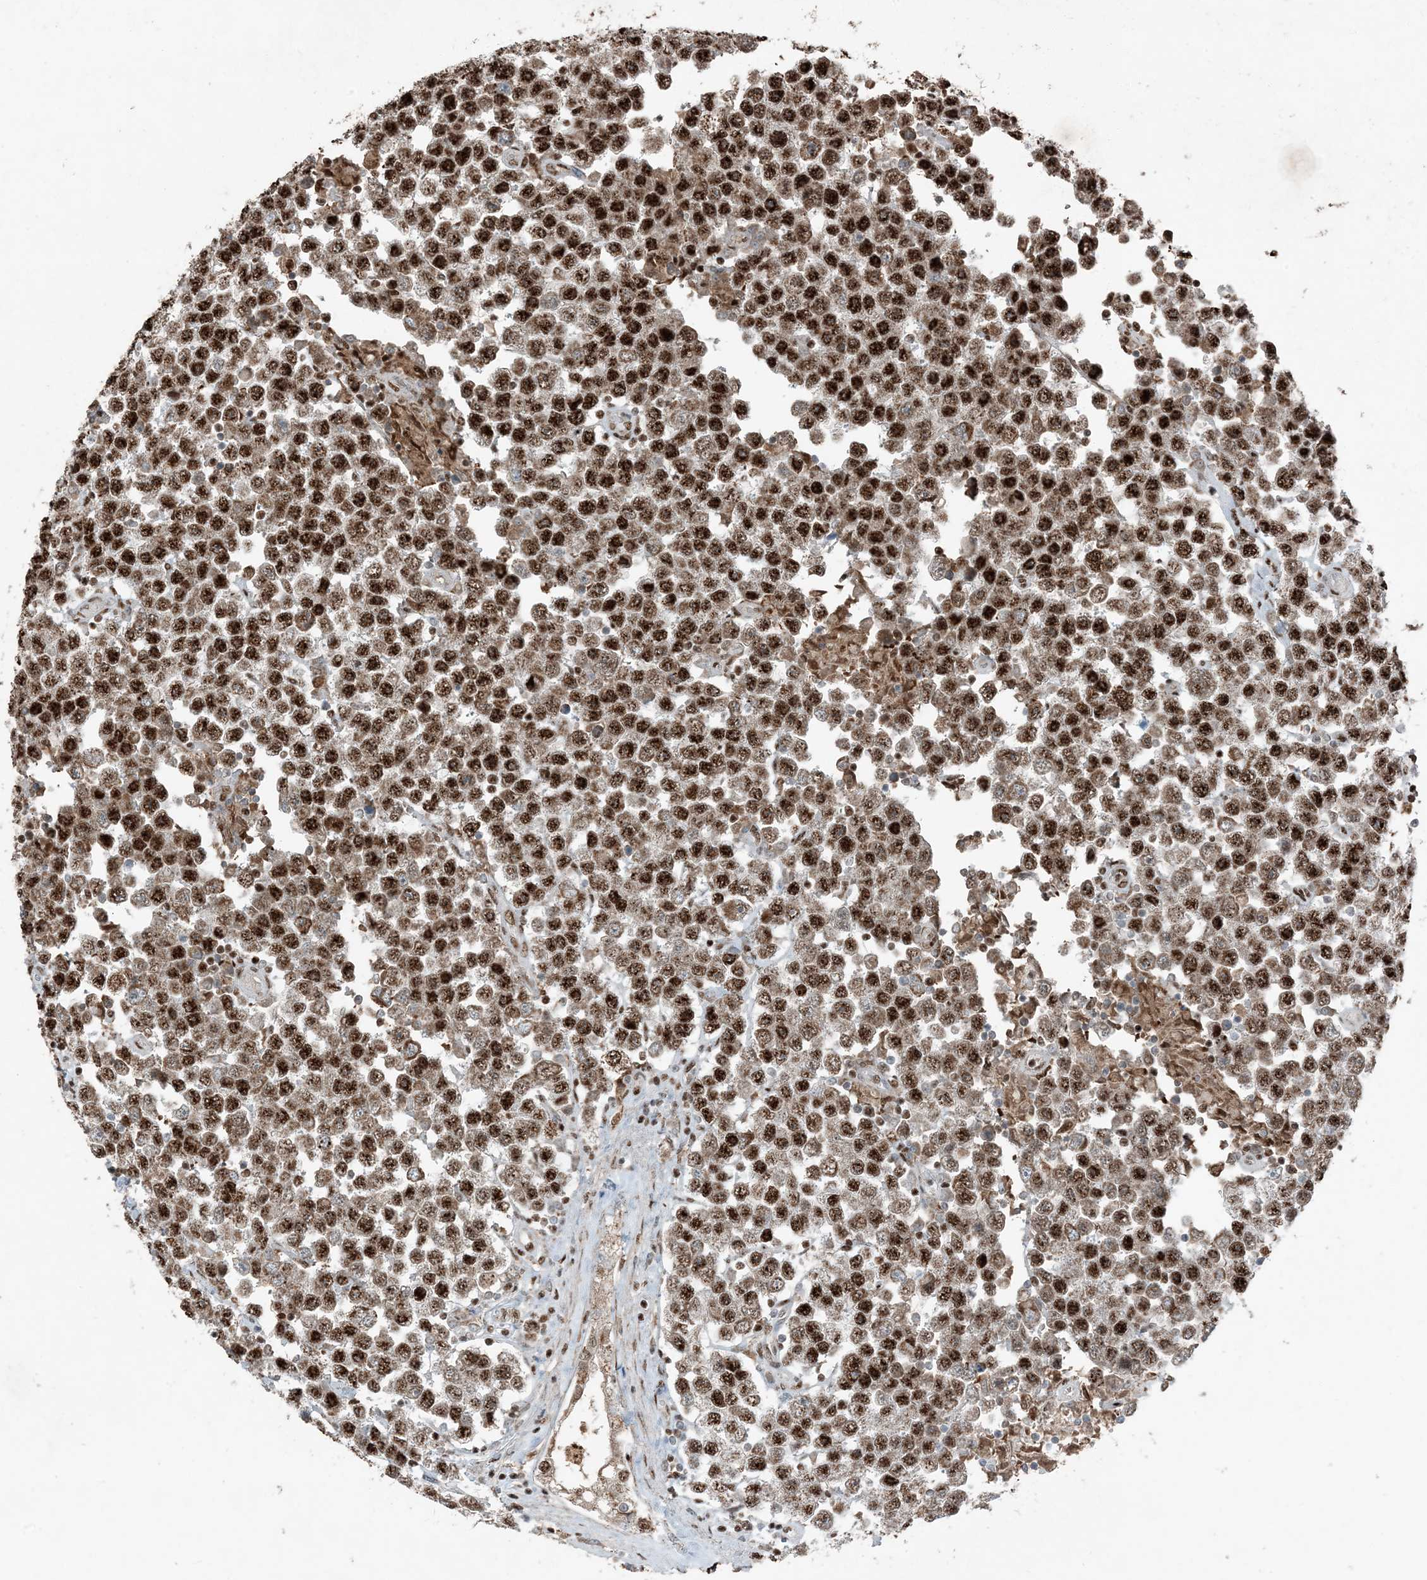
{"staining": {"intensity": "strong", "quantity": ">75%", "location": "nuclear"}, "tissue": "testis cancer", "cell_type": "Tumor cells", "image_type": "cancer", "snomed": [{"axis": "morphology", "description": "Seminoma, NOS"}, {"axis": "topography", "description": "Testis"}], "caption": "Testis cancer (seminoma) stained with a brown dye displays strong nuclear positive staining in about >75% of tumor cells.", "gene": "TADA2B", "patient": {"sex": "male", "age": 28}}